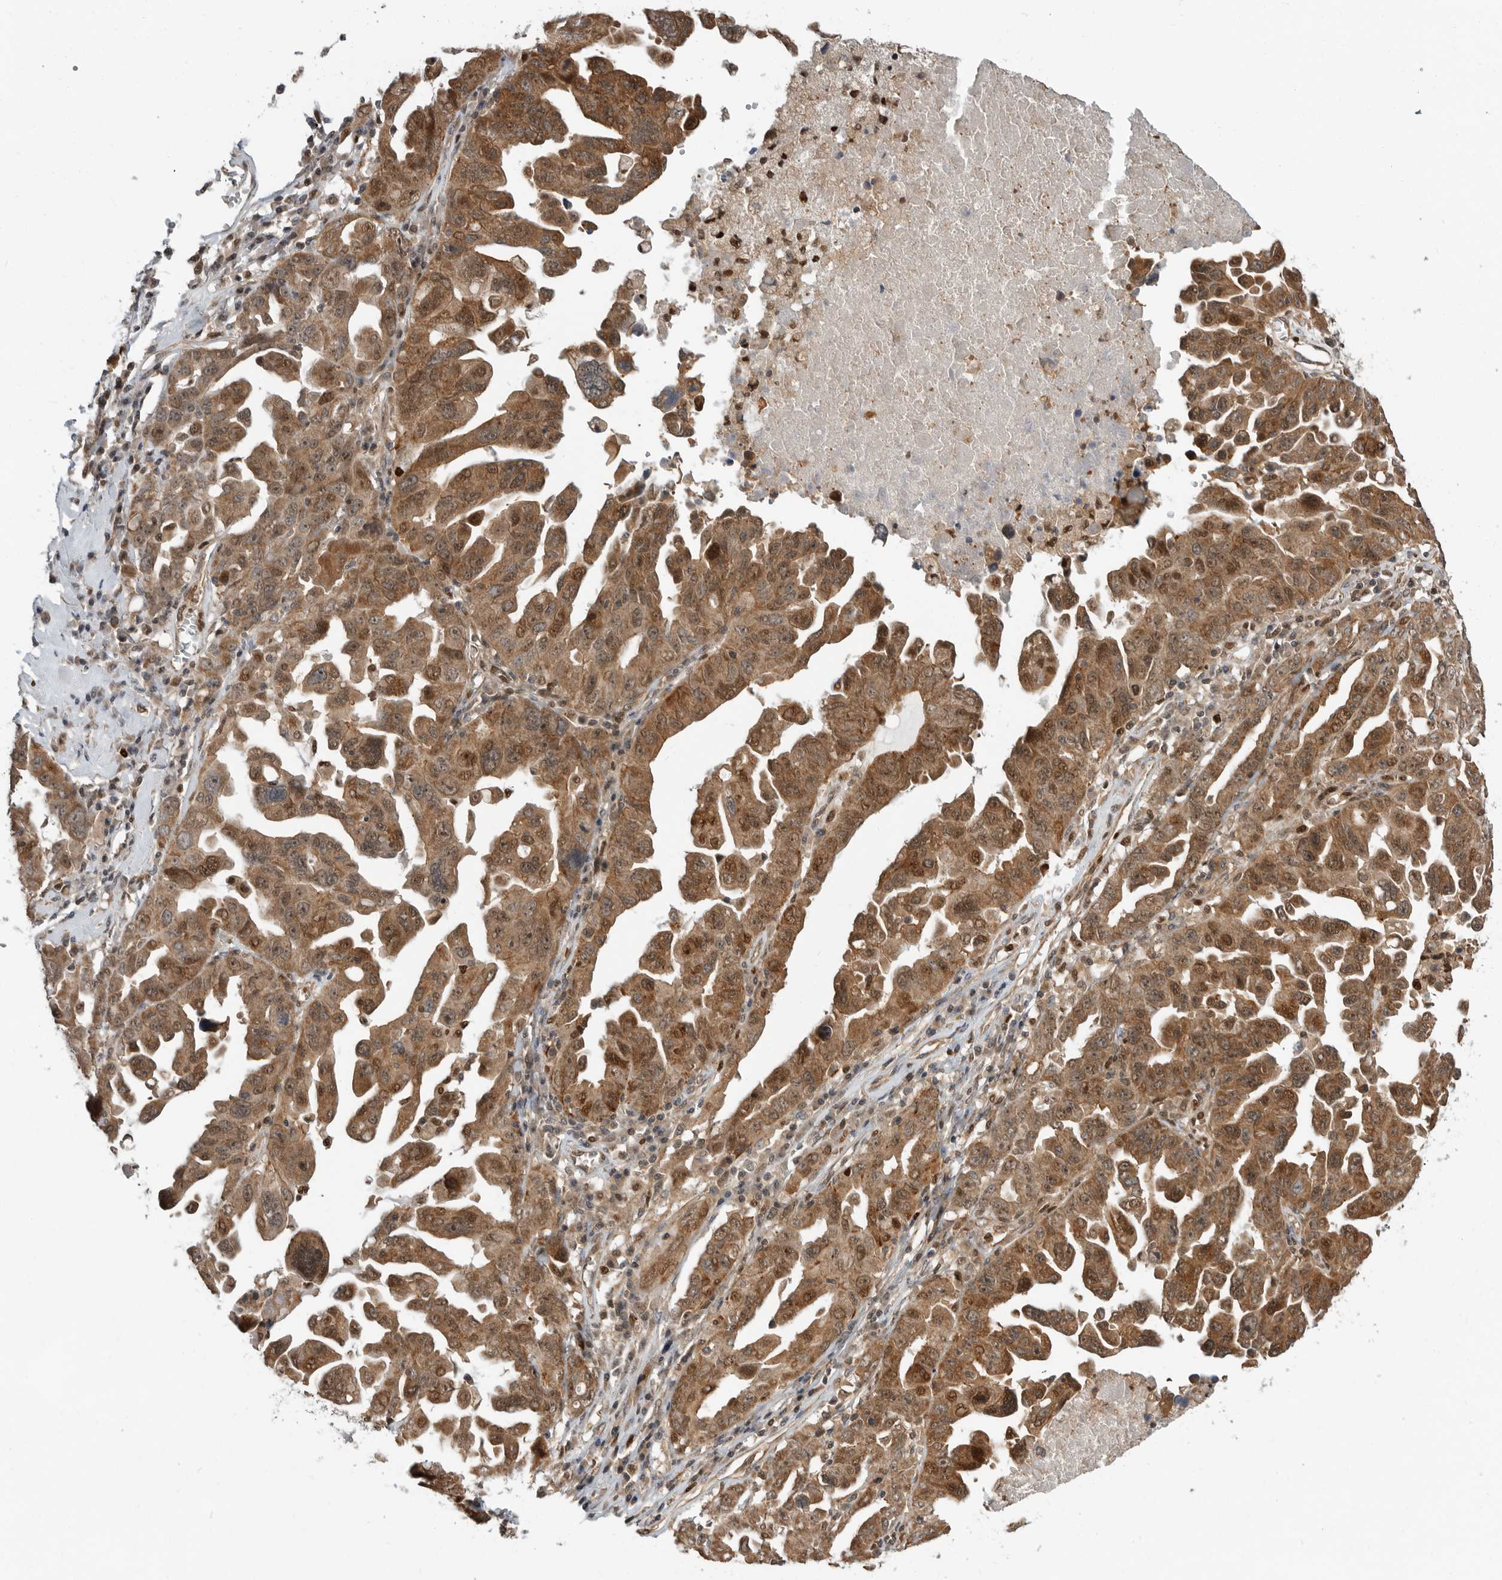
{"staining": {"intensity": "moderate", "quantity": ">75%", "location": "cytoplasmic/membranous,nuclear"}, "tissue": "ovarian cancer", "cell_type": "Tumor cells", "image_type": "cancer", "snomed": [{"axis": "morphology", "description": "Carcinoma, endometroid"}, {"axis": "topography", "description": "Ovary"}], "caption": "A brown stain labels moderate cytoplasmic/membranous and nuclear staining of a protein in human ovarian endometroid carcinoma tumor cells. (DAB IHC with brightfield microscopy, high magnification).", "gene": "STRAP", "patient": {"sex": "female", "age": 62}}